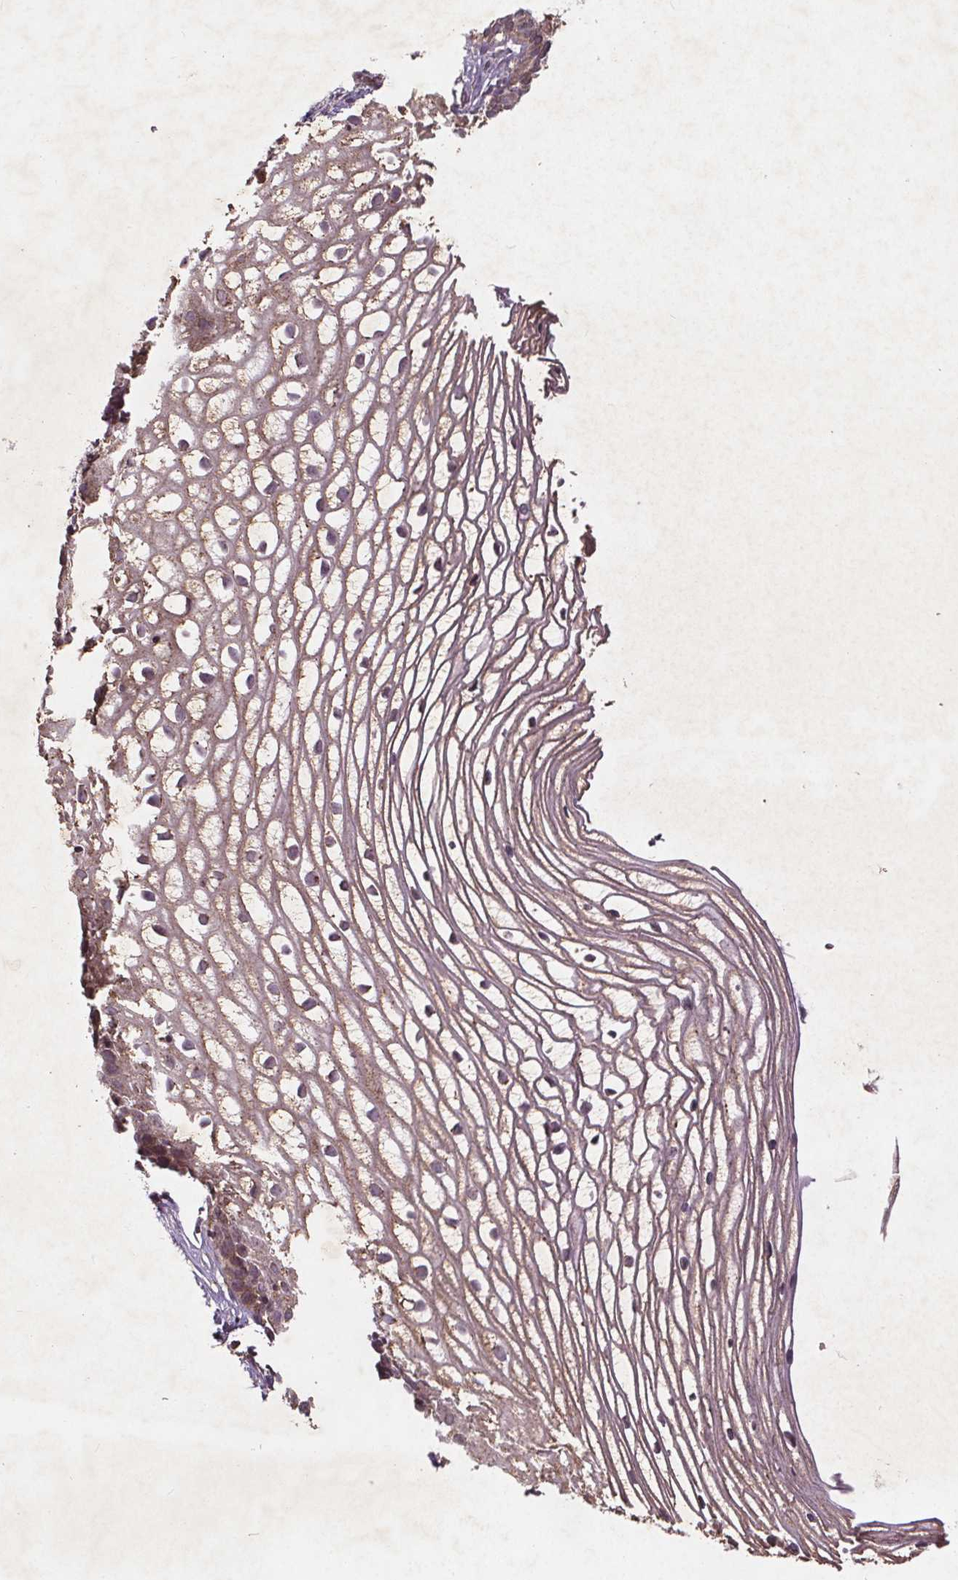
{"staining": {"intensity": "moderate", "quantity": "25%-75%", "location": "cytoplasmic/membranous"}, "tissue": "cervix", "cell_type": "Glandular cells", "image_type": "normal", "snomed": [{"axis": "morphology", "description": "Normal tissue, NOS"}, {"axis": "topography", "description": "Cervix"}], "caption": "Moderate cytoplasmic/membranous positivity is seen in approximately 25%-75% of glandular cells in benign cervix. Nuclei are stained in blue.", "gene": "STRN3", "patient": {"sex": "female", "age": 40}}